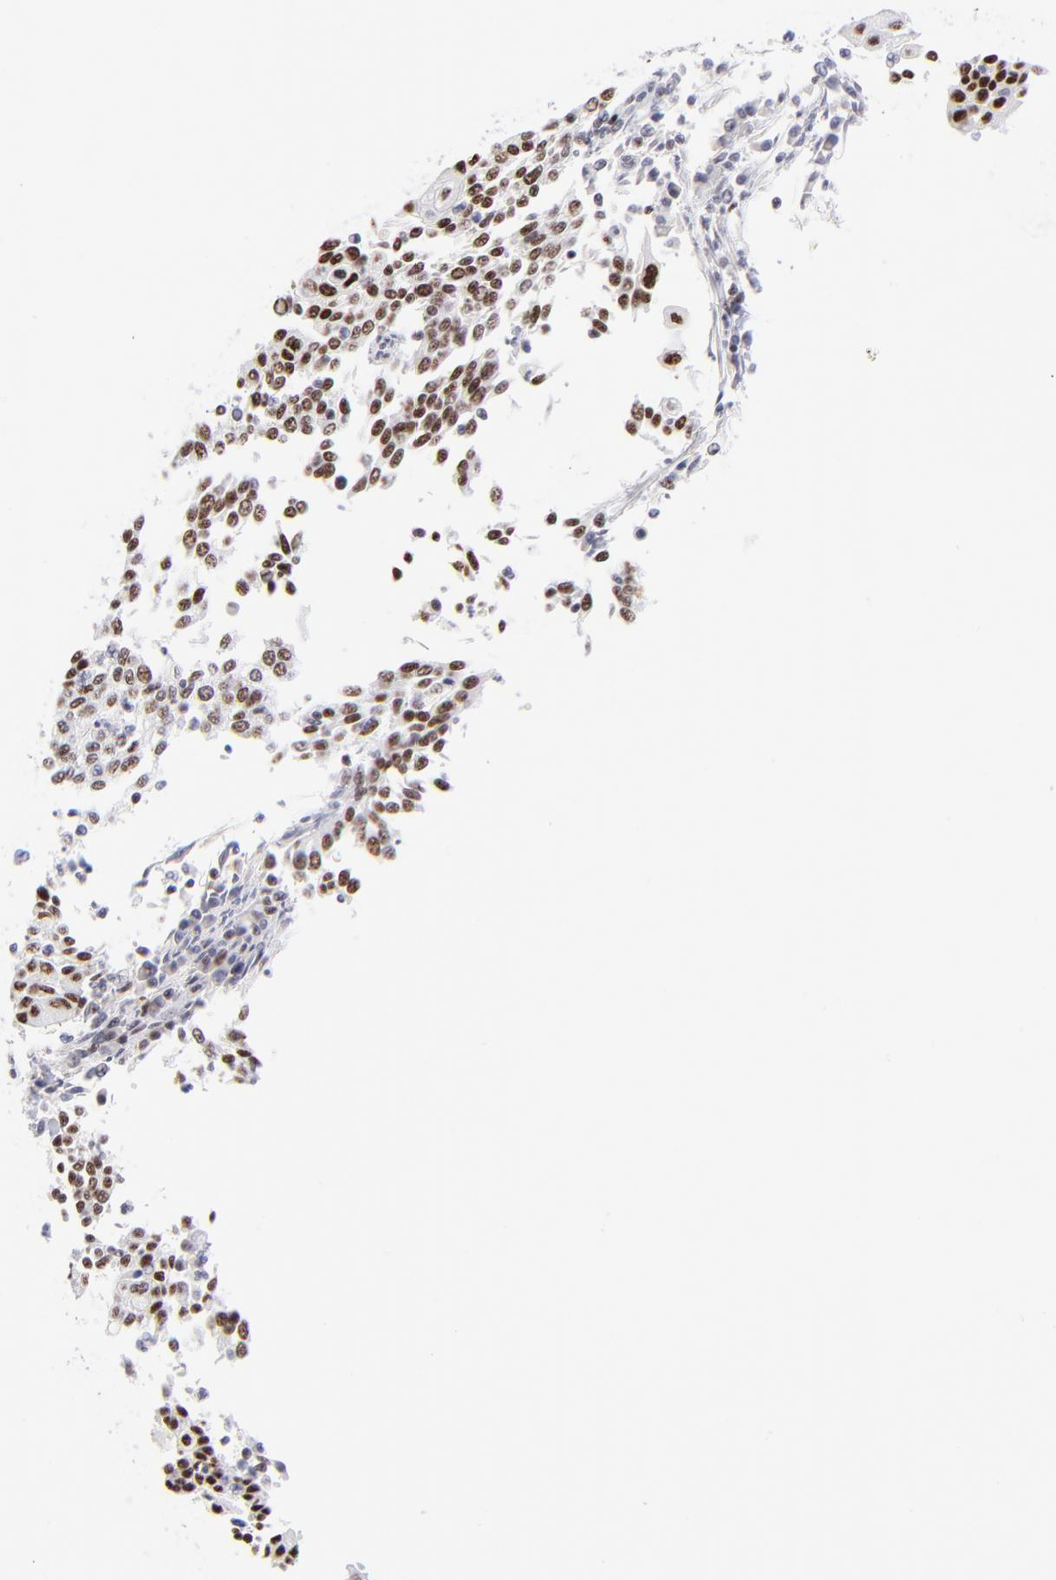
{"staining": {"intensity": "moderate", "quantity": ">75%", "location": "nuclear"}, "tissue": "cervical cancer", "cell_type": "Tumor cells", "image_type": "cancer", "snomed": [{"axis": "morphology", "description": "Squamous cell carcinoma, NOS"}, {"axis": "topography", "description": "Cervix"}], "caption": "Cervical squamous cell carcinoma tissue demonstrates moderate nuclear expression in about >75% of tumor cells, visualized by immunohistochemistry. The staining was performed using DAB, with brown indicating positive protein expression. Nuclei are stained blue with hematoxylin.", "gene": "CDC25C", "patient": {"sex": "female", "age": 40}}